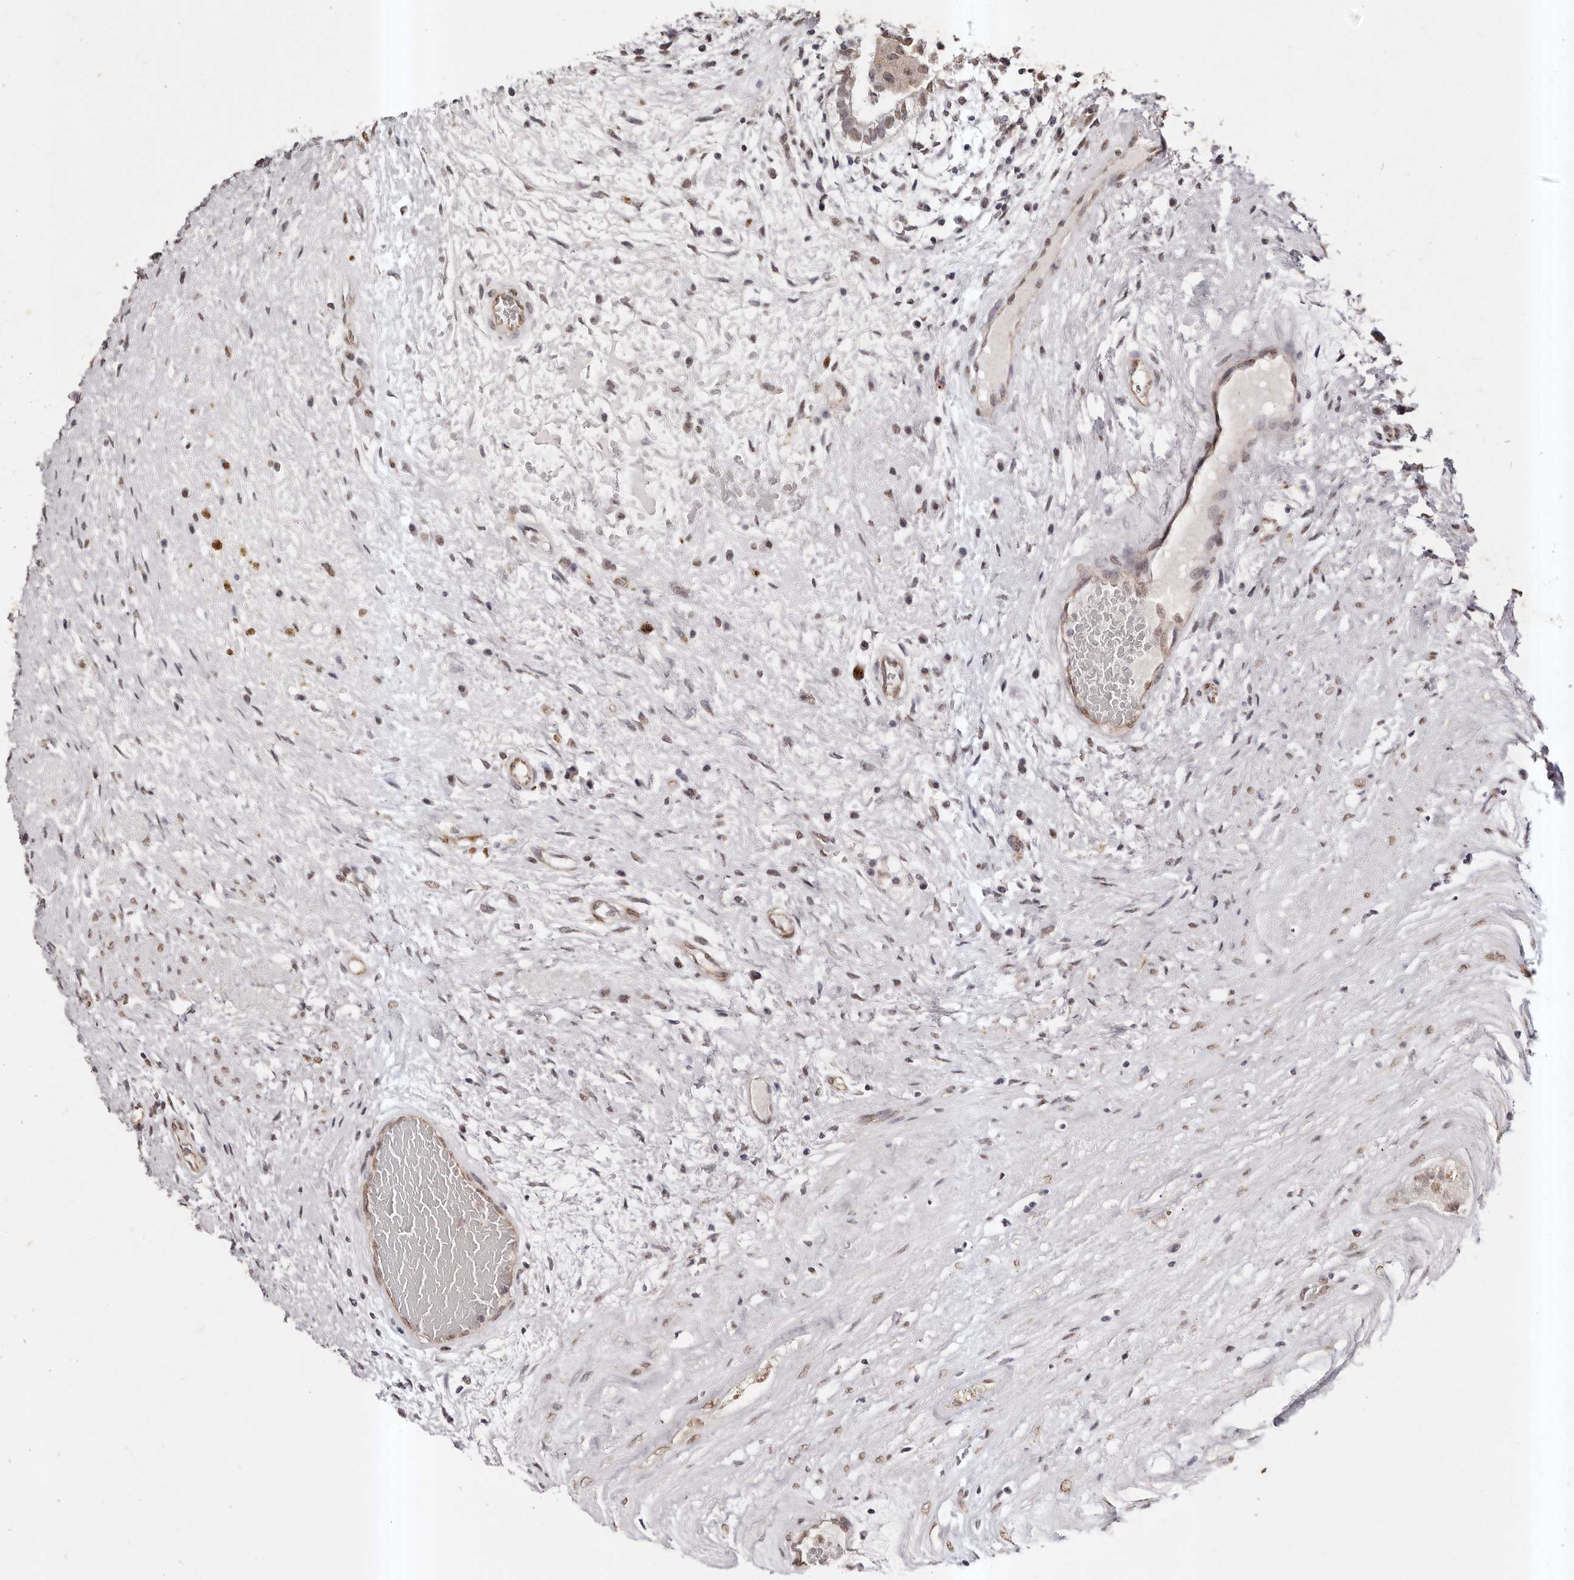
{"staining": {"intensity": "weak", "quantity": "25%-75%", "location": "nuclear"}, "tissue": "testis cancer", "cell_type": "Tumor cells", "image_type": "cancer", "snomed": [{"axis": "morphology", "description": "Carcinoma, Embryonal, NOS"}, {"axis": "topography", "description": "Testis"}], "caption": "High-power microscopy captured an IHC image of testis embryonal carcinoma, revealing weak nuclear staining in approximately 25%-75% of tumor cells.", "gene": "RPS6KA5", "patient": {"sex": "male", "age": 26}}